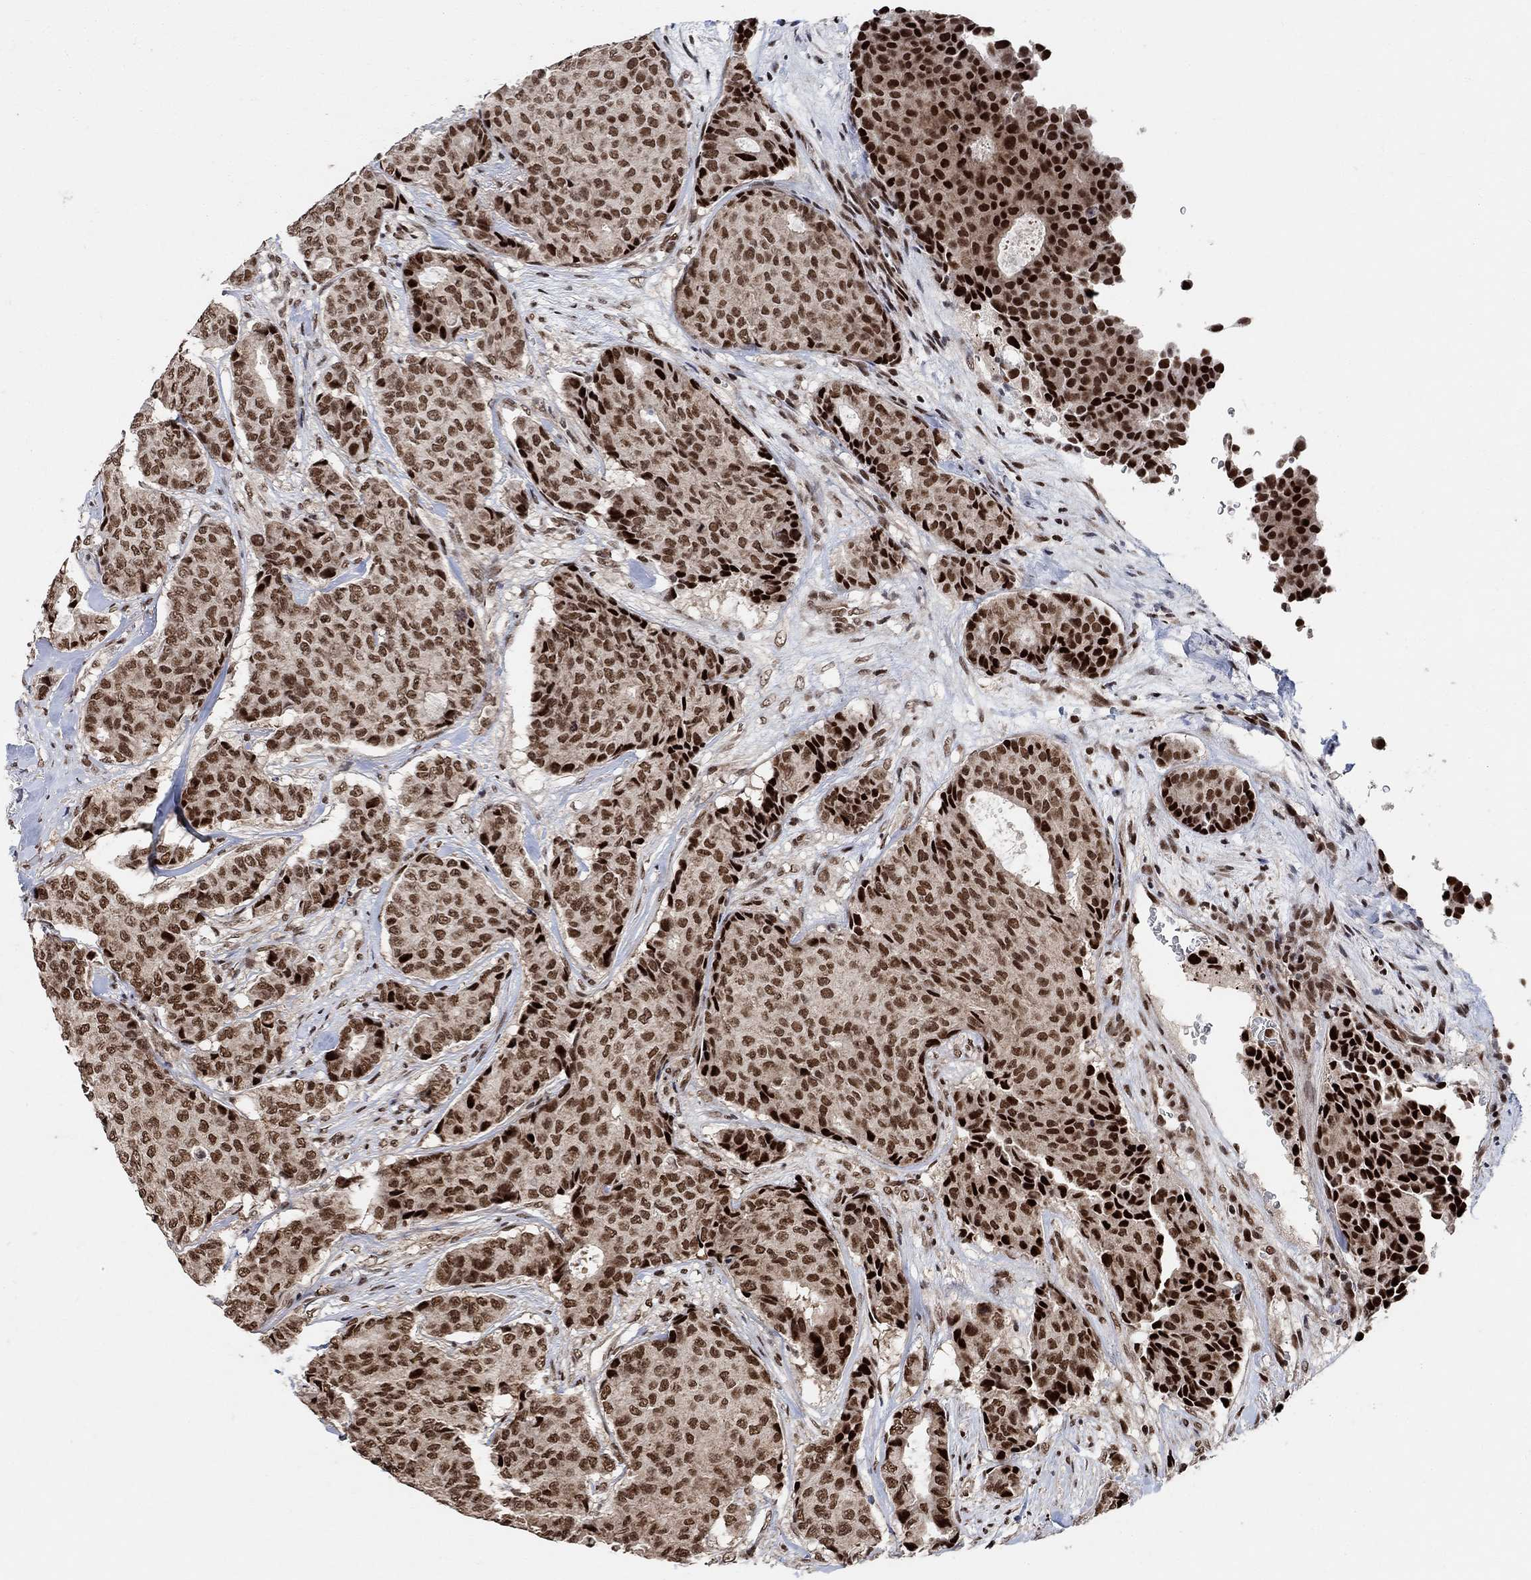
{"staining": {"intensity": "strong", "quantity": ">75%", "location": "cytoplasmic/membranous,nuclear"}, "tissue": "breast cancer", "cell_type": "Tumor cells", "image_type": "cancer", "snomed": [{"axis": "morphology", "description": "Duct carcinoma"}, {"axis": "topography", "description": "Breast"}], "caption": "Immunohistochemical staining of human breast cancer demonstrates strong cytoplasmic/membranous and nuclear protein expression in about >75% of tumor cells. The staining is performed using DAB (3,3'-diaminobenzidine) brown chromogen to label protein expression. The nuclei are counter-stained blue using hematoxylin.", "gene": "E4F1", "patient": {"sex": "female", "age": 75}}